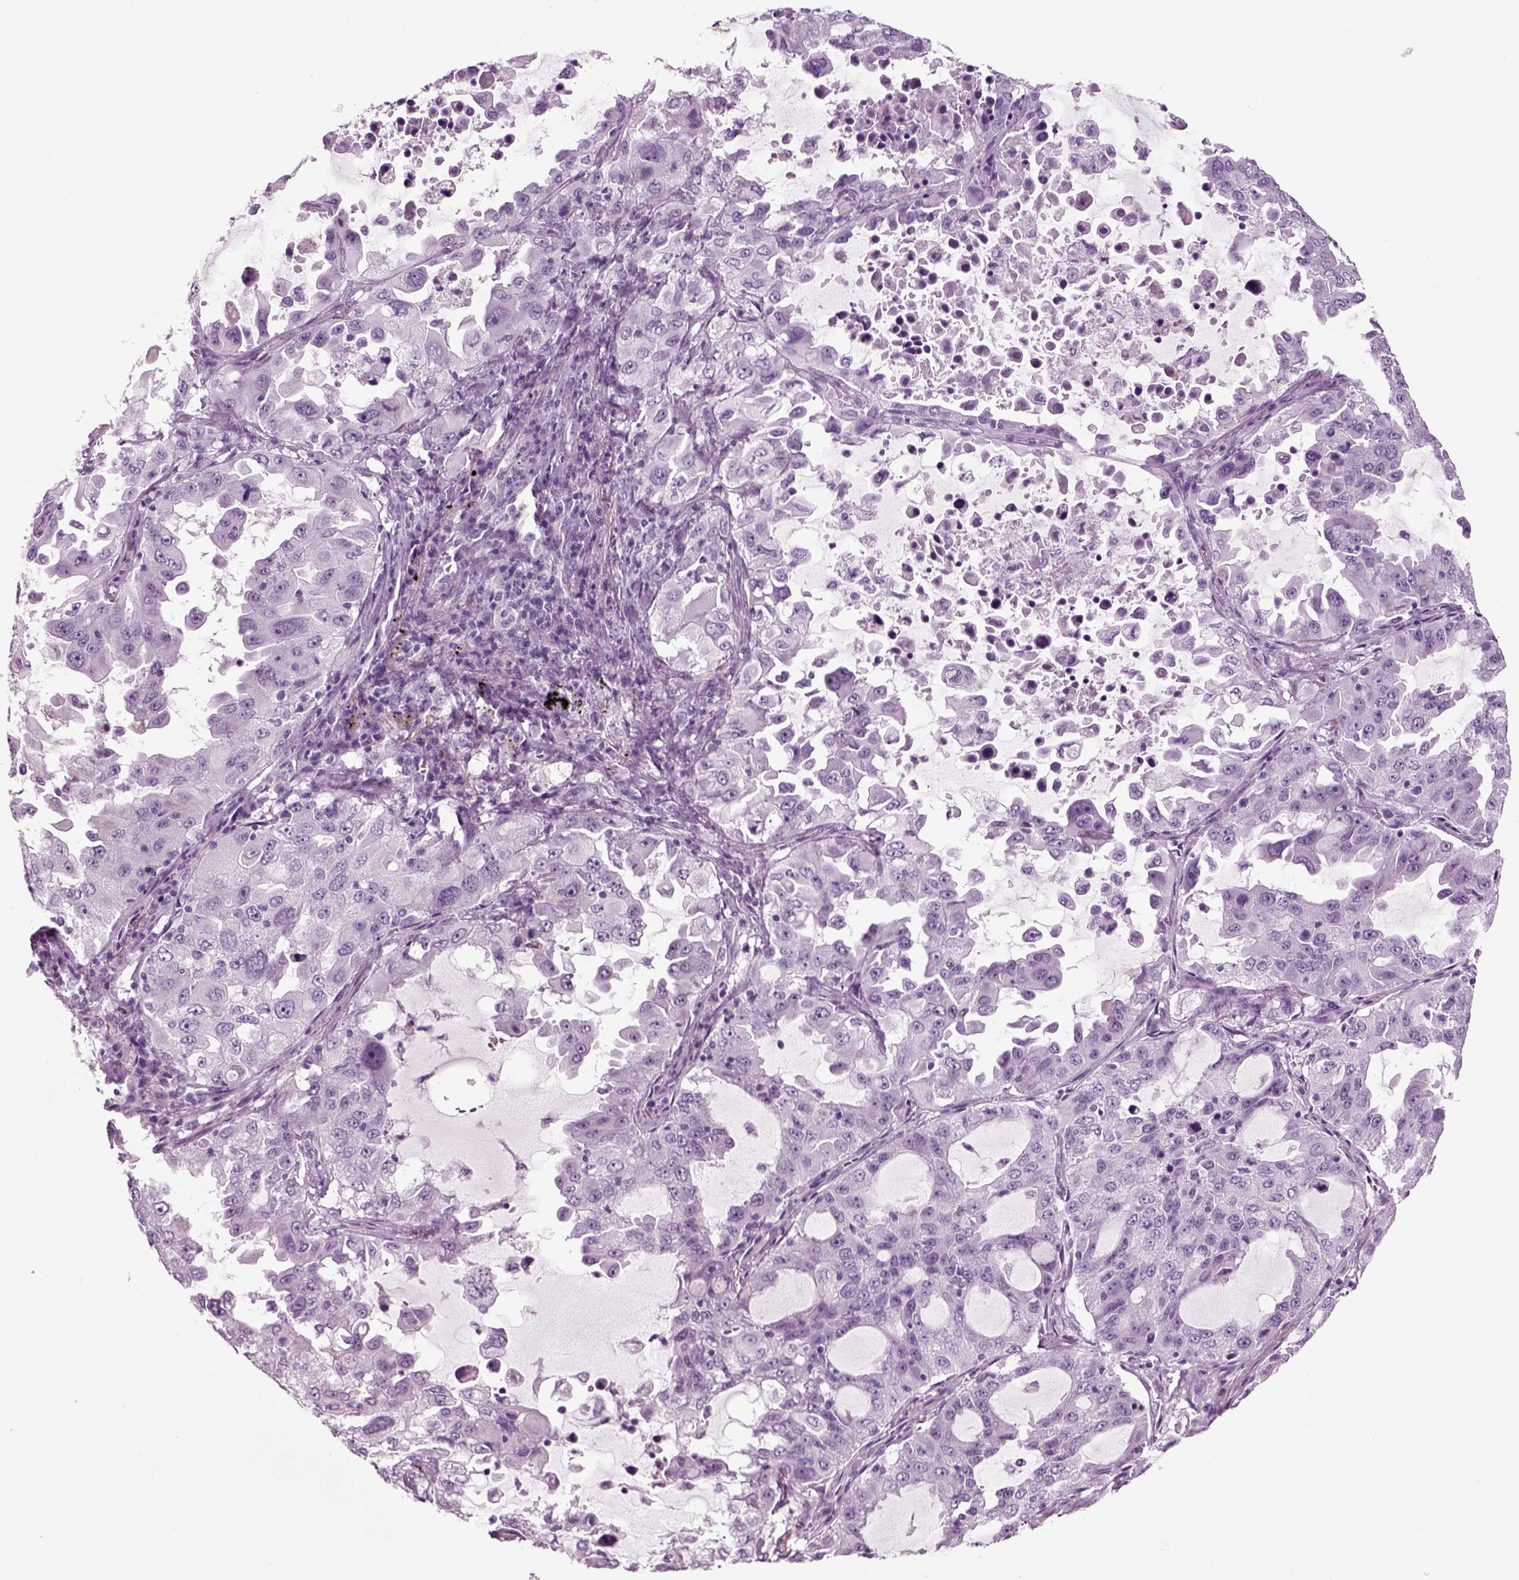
{"staining": {"intensity": "negative", "quantity": "none", "location": "none"}, "tissue": "lung cancer", "cell_type": "Tumor cells", "image_type": "cancer", "snomed": [{"axis": "morphology", "description": "Adenocarcinoma, NOS"}, {"axis": "topography", "description": "Lung"}], "caption": "Adenocarcinoma (lung) was stained to show a protein in brown. There is no significant positivity in tumor cells. Brightfield microscopy of immunohistochemistry (IHC) stained with DAB (brown) and hematoxylin (blue), captured at high magnification.", "gene": "CRABP1", "patient": {"sex": "female", "age": 61}}